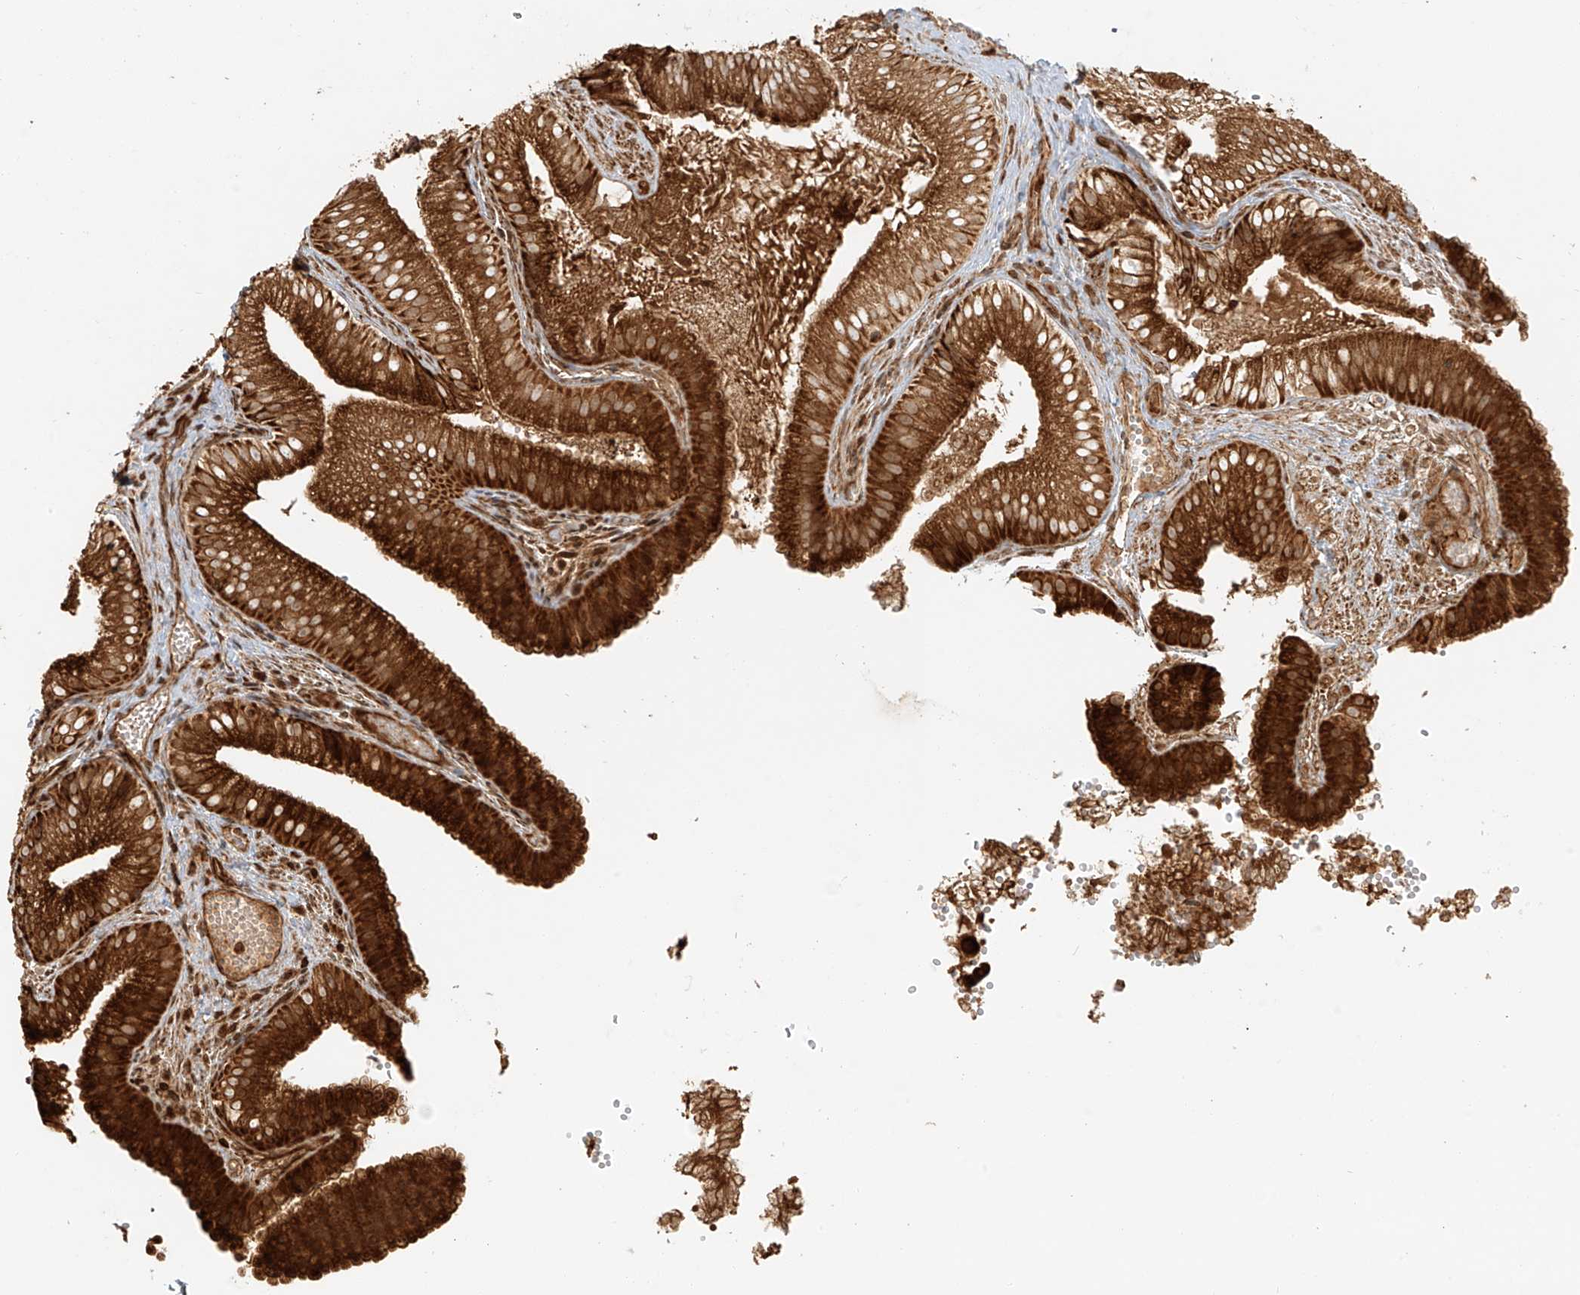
{"staining": {"intensity": "strong", "quantity": ">75%", "location": "cytoplasmic/membranous"}, "tissue": "gallbladder", "cell_type": "Glandular cells", "image_type": "normal", "snomed": [{"axis": "morphology", "description": "Normal tissue, NOS"}, {"axis": "topography", "description": "Gallbladder"}], "caption": "Strong cytoplasmic/membranous positivity is present in approximately >75% of glandular cells in benign gallbladder. The staining is performed using DAB (3,3'-diaminobenzidine) brown chromogen to label protein expression. The nuclei are counter-stained blue using hematoxylin.", "gene": "MIPEP", "patient": {"sex": "female", "age": 30}}